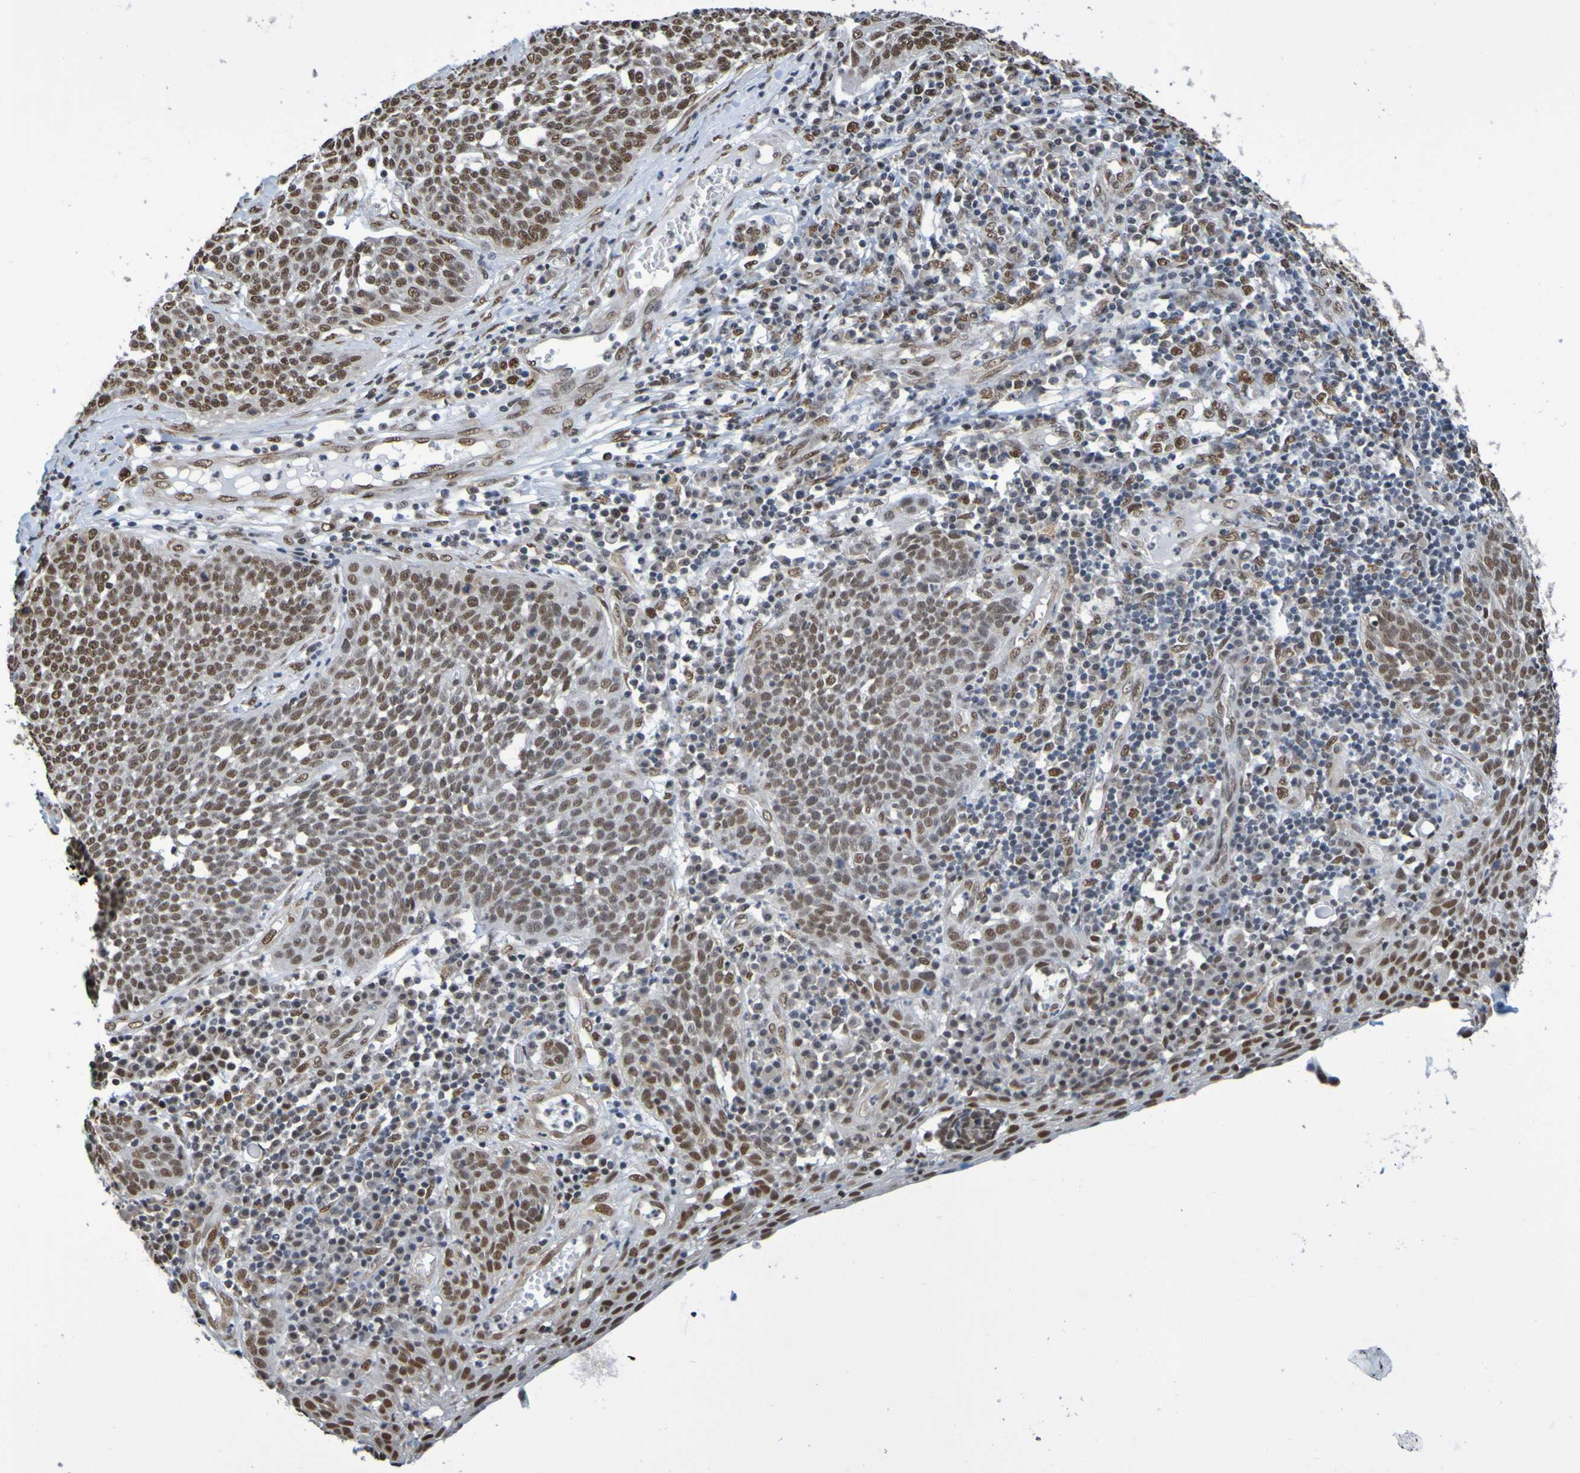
{"staining": {"intensity": "strong", "quantity": ">75%", "location": "nuclear"}, "tissue": "cervical cancer", "cell_type": "Tumor cells", "image_type": "cancer", "snomed": [{"axis": "morphology", "description": "Squamous cell carcinoma, NOS"}, {"axis": "topography", "description": "Cervix"}], "caption": "This is an image of immunohistochemistry (IHC) staining of cervical cancer, which shows strong expression in the nuclear of tumor cells.", "gene": "HDAC2", "patient": {"sex": "female", "age": 34}}